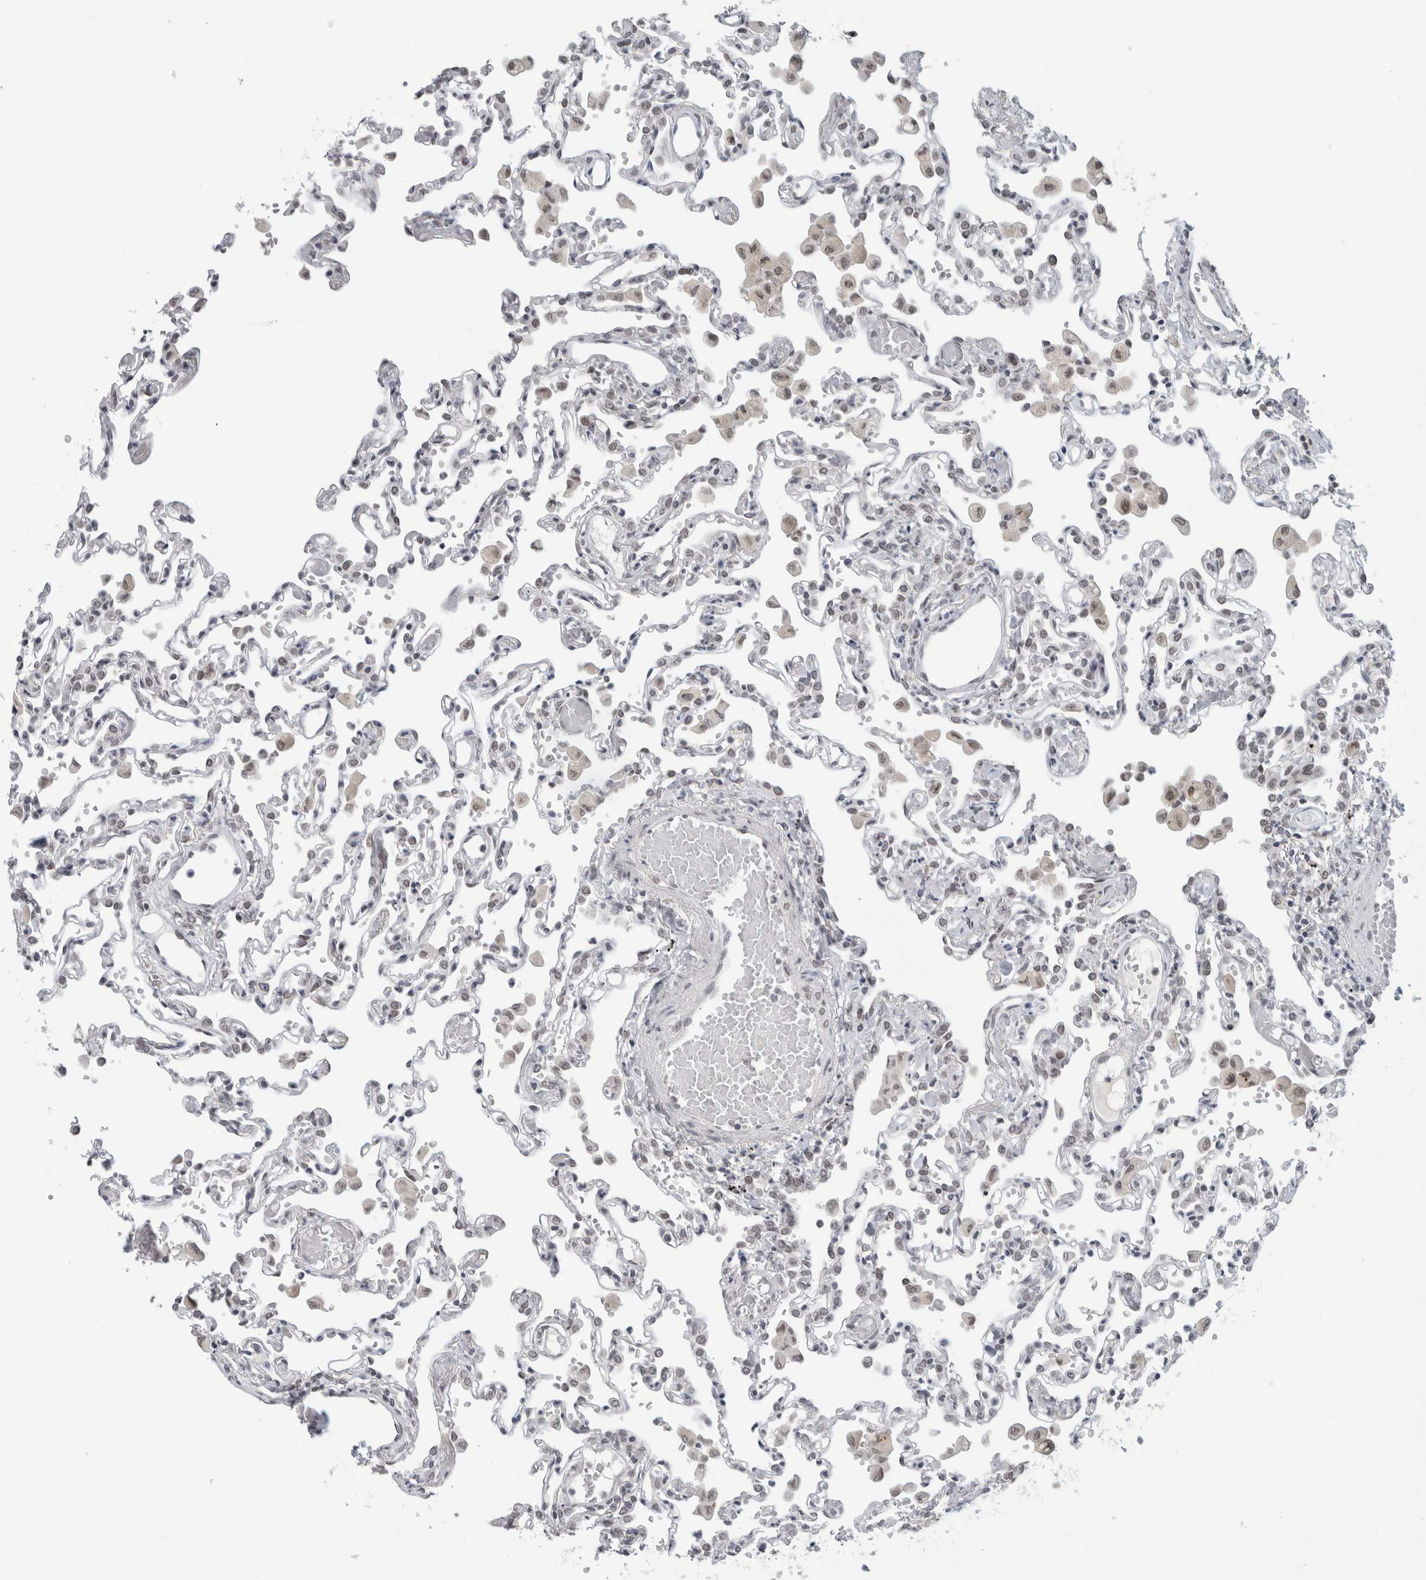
{"staining": {"intensity": "negative", "quantity": "none", "location": "none"}, "tissue": "lung", "cell_type": "Alveolar cells", "image_type": "normal", "snomed": [{"axis": "morphology", "description": "Normal tissue, NOS"}, {"axis": "topography", "description": "Bronchus"}, {"axis": "topography", "description": "Lung"}], "caption": "Immunohistochemical staining of benign human lung shows no significant staining in alveolar cells. The staining is performed using DAB (3,3'-diaminobenzidine) brown chromogen with nuclei counter-stained in using hematoxylin.", "gene": "ZNF770", "patient": {"sex": "female", "age": 49}}